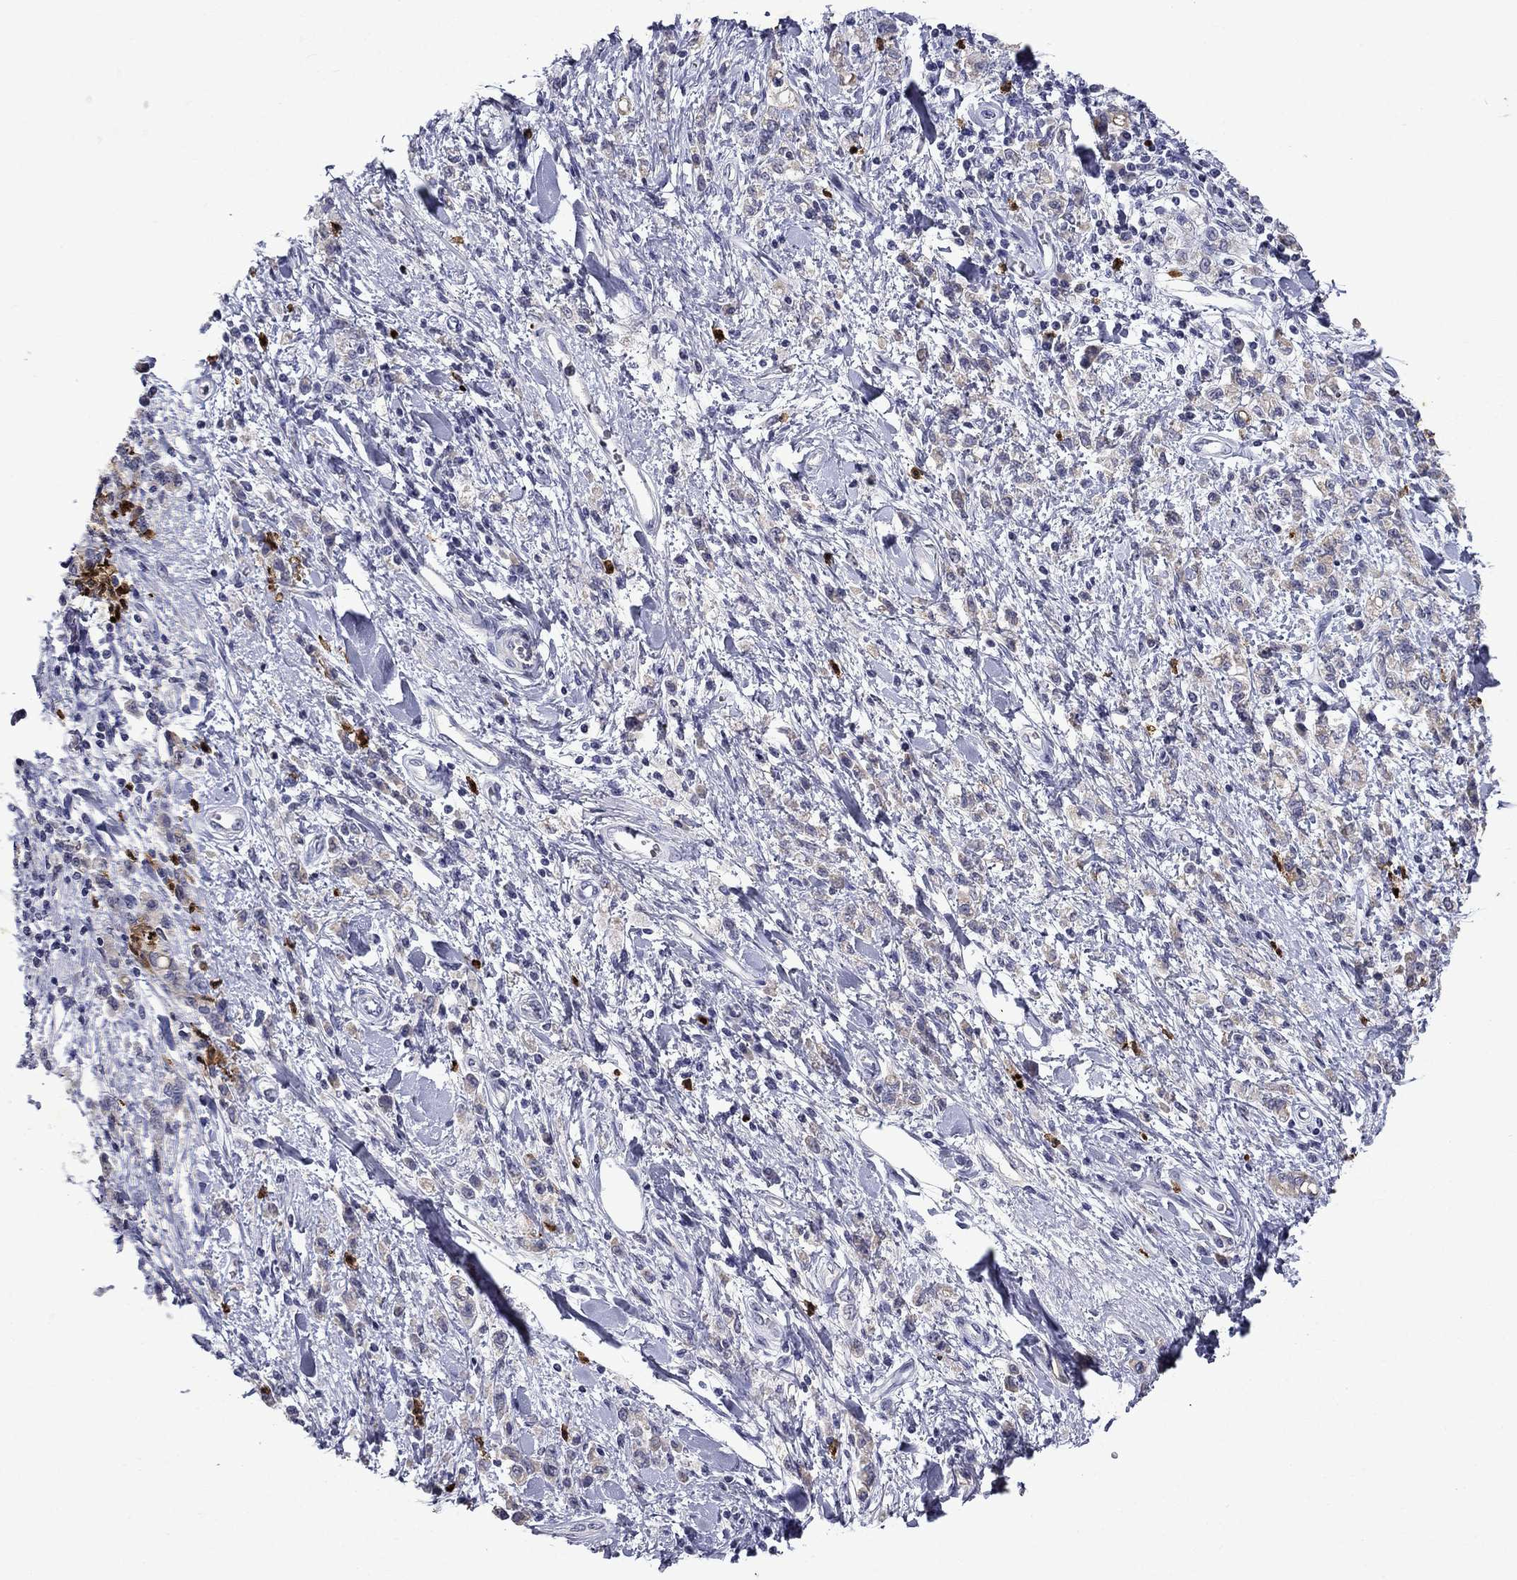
{"staining": {"intensity": "weak", "quantity": "25%-75%", "location": "cytoplasmic/membranous"}, "tissue": "stomach cancer", "cell_type": "Tumor cells", "image_type": "cancer", "snomed": [{"axis": "morphology", "description": "Adenocarcinoma, NOS"}, {"axis": "topography", "description": "Stomach"}], "caption": "DAB immunohistochemical staining of human stomach cancer displays weak cytoplasmic/membranous protein expression in approximately 25%-75% of tumor cells.", "gene": "IRF5", "patient": {"sex": "male", "age": 77}}